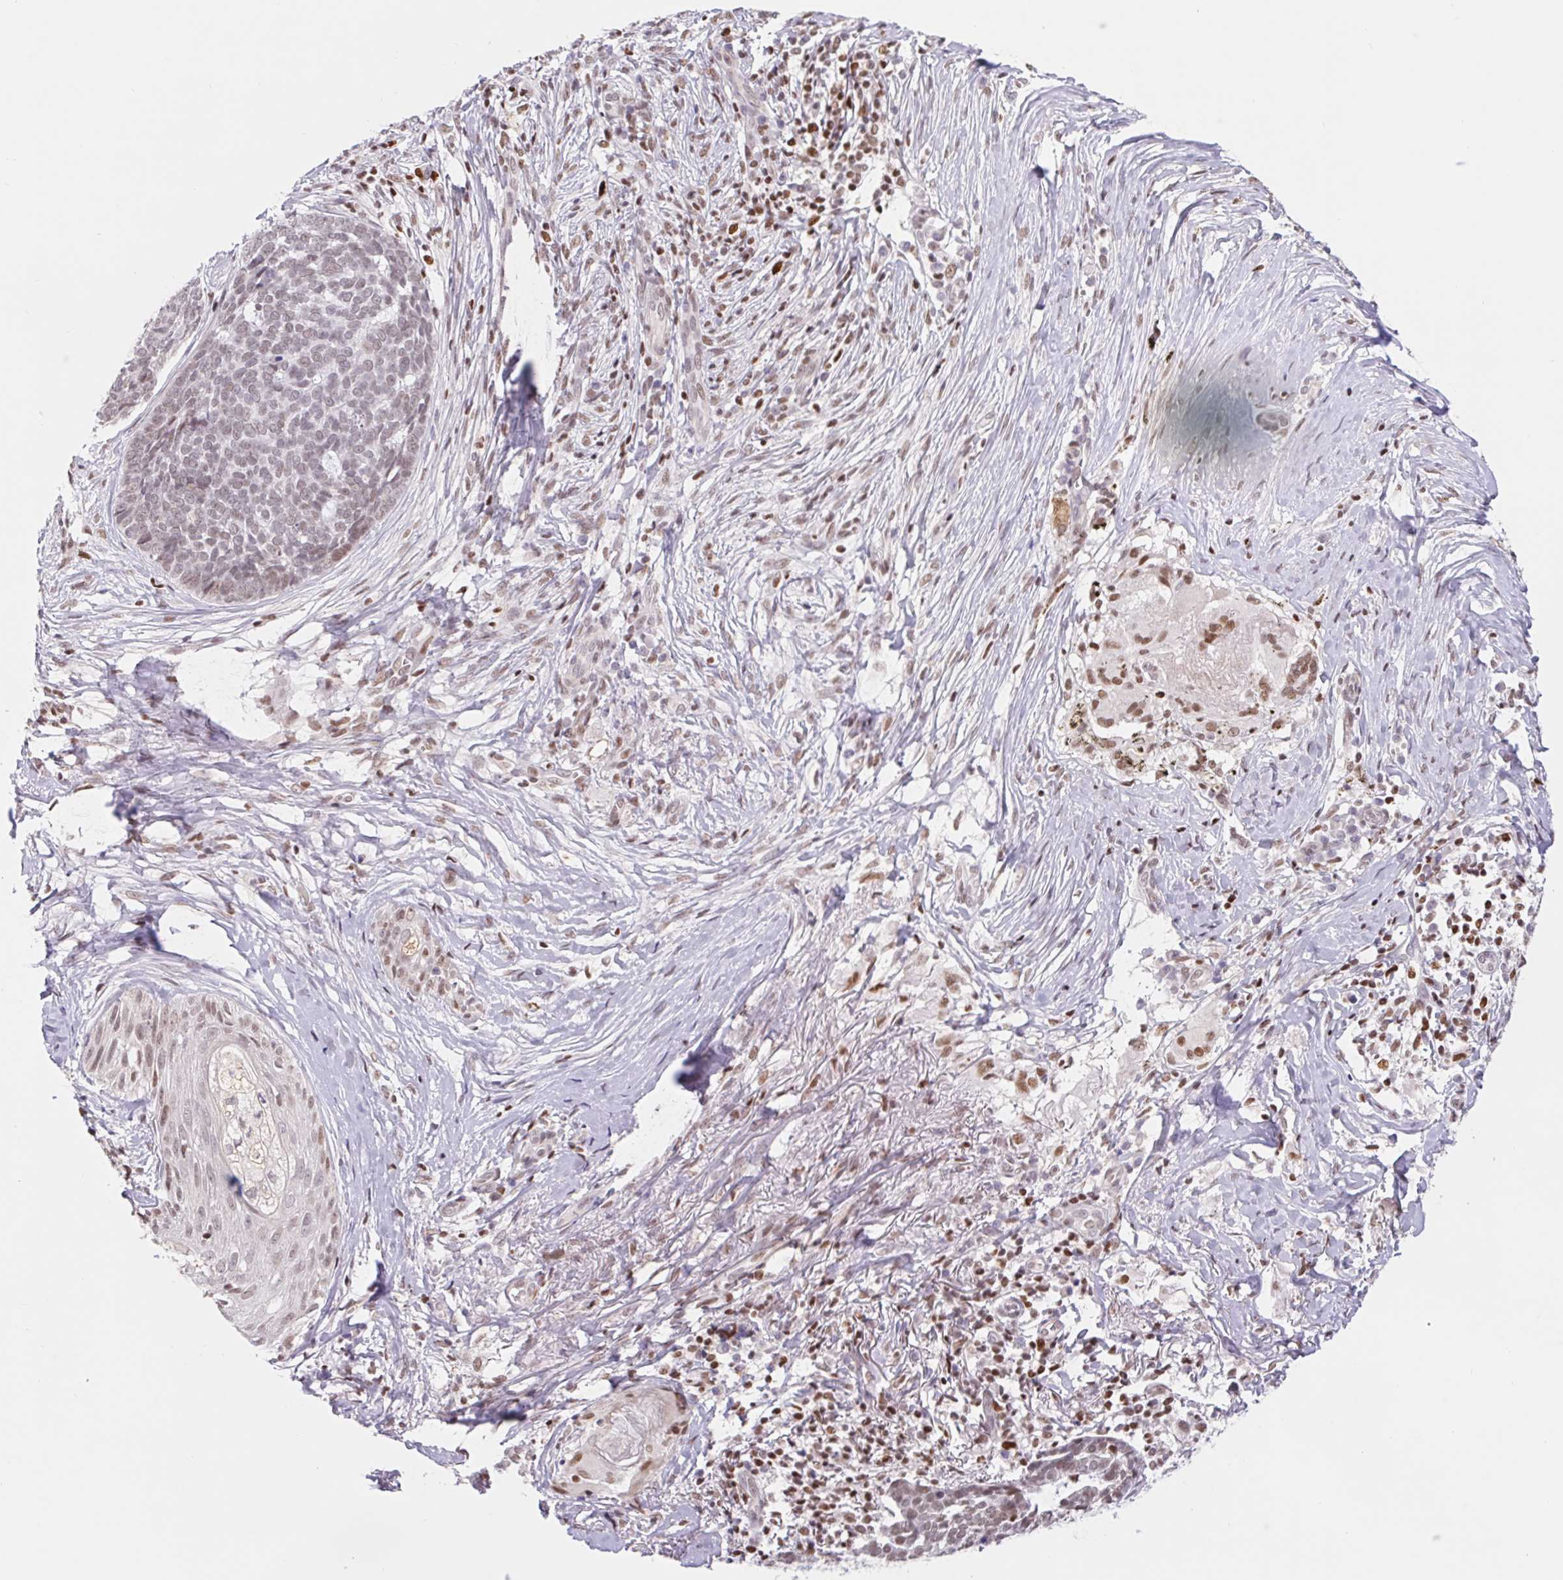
{"staining": {"intensity": "weak", "quantity": ">75%", "location": "nuclear"}, "tissue": "skin cancer", "cell_type": "Tumor cells", "image_type": "cancer", "snomed": [{"axis": "morphology", "description": "Basal cell carcinoma"}, {"axis": "topography", "description": "Skin"}, {"axis": "topography", "description": "Skin of nose"}], "caption": "This is a histology image of IHC staining of skin cancer, which shows weak positivity in the nuclear of tumor cells.", "gene": "TRERF1", "patient": {"sex": "female", "age": 81}}